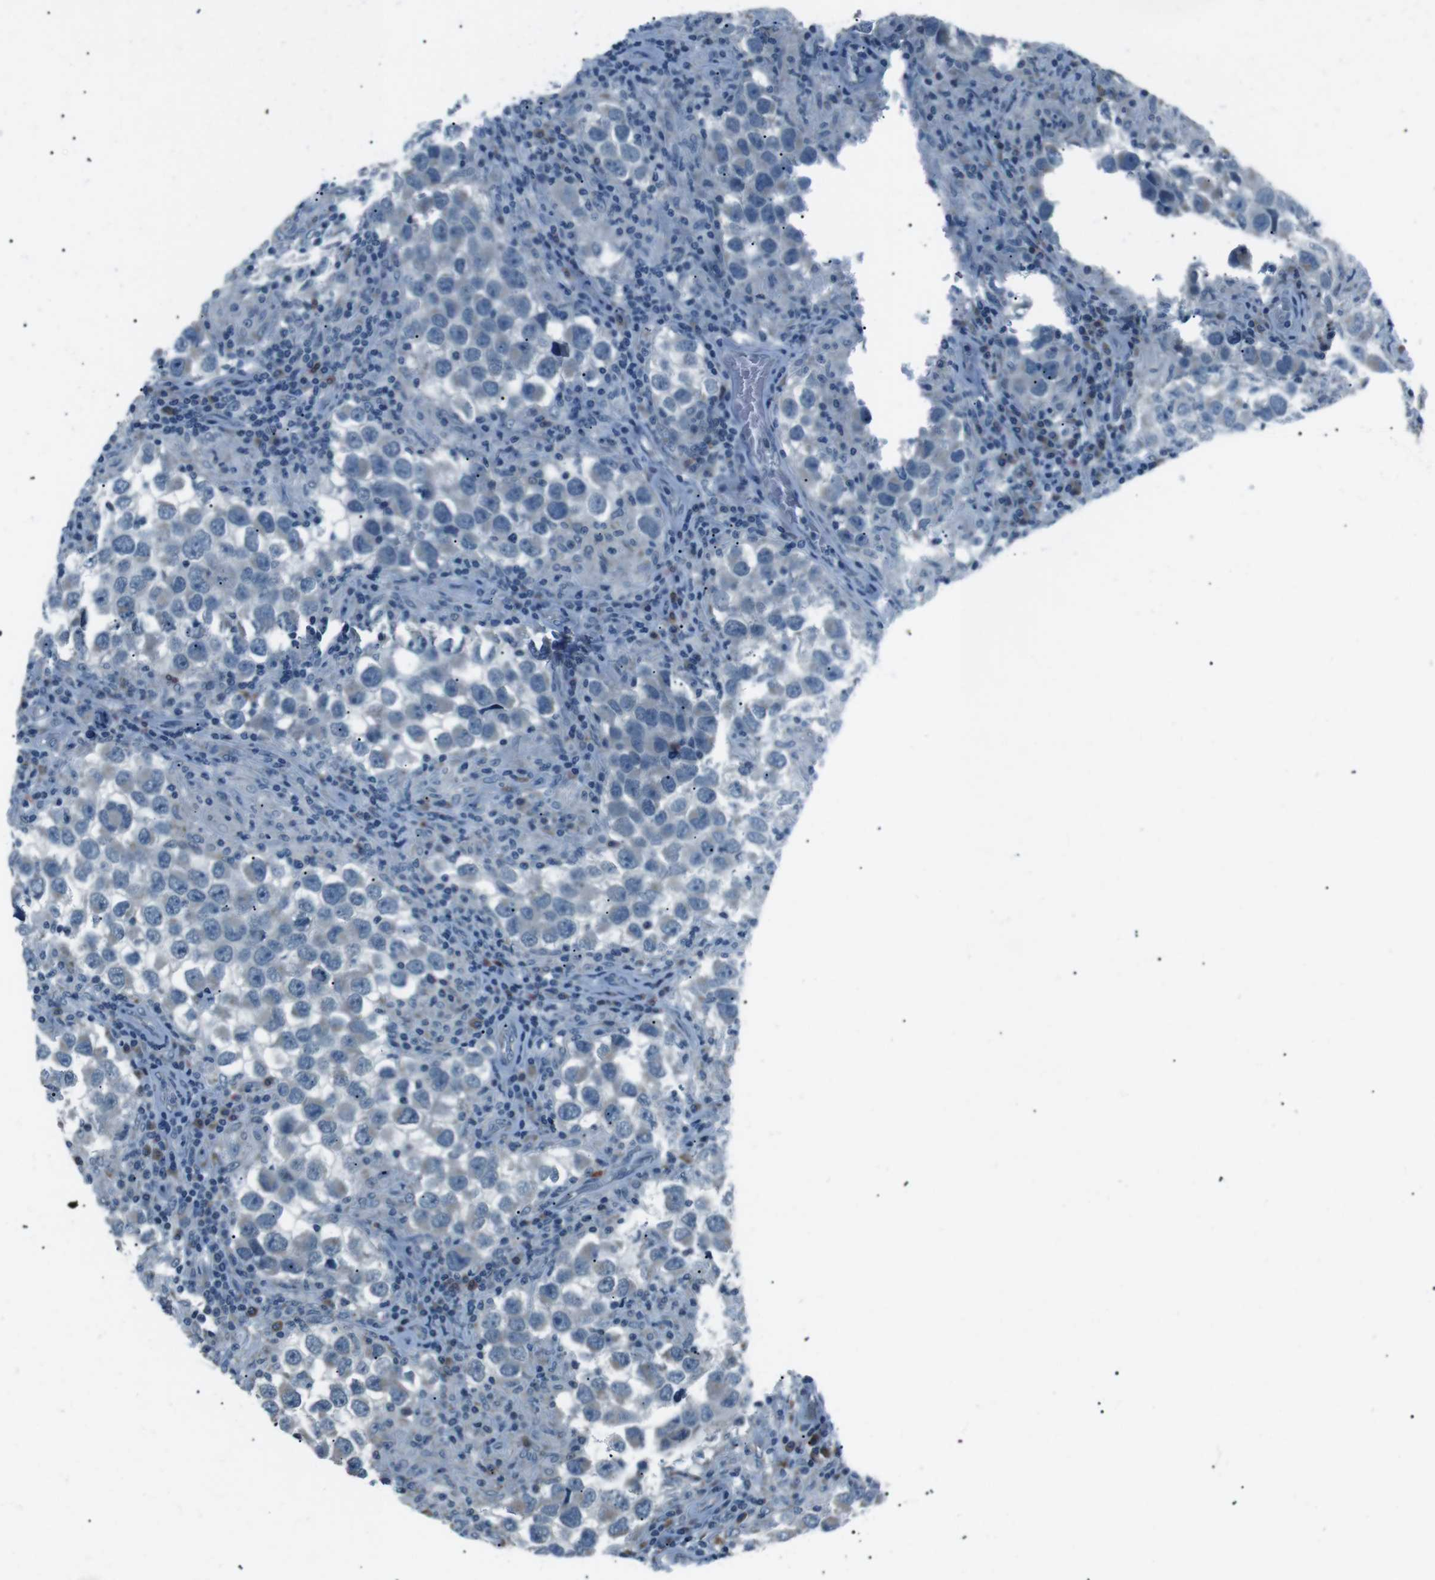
{"staining": {"intensity": "negative", "quantity": "none", "location": "none"}, "tissue": "testis cancer", "cell_type": "Tumor cells", "image_type": "cancer", "snomed": [{"axis": "morphology", "description": "Carcinoma, Embryonal, NOS"}, {"axis": "topography", "description": "Testis"}], "caption": "A high-resolution image shows immunohistochemistry (IHC) staining of testis cancer, which reveals no significant positivity in tumor cells. (DAB IHC, high magnification).", "gene": "SERPINB2", "patient": {"sex": "male", "age": 21}}